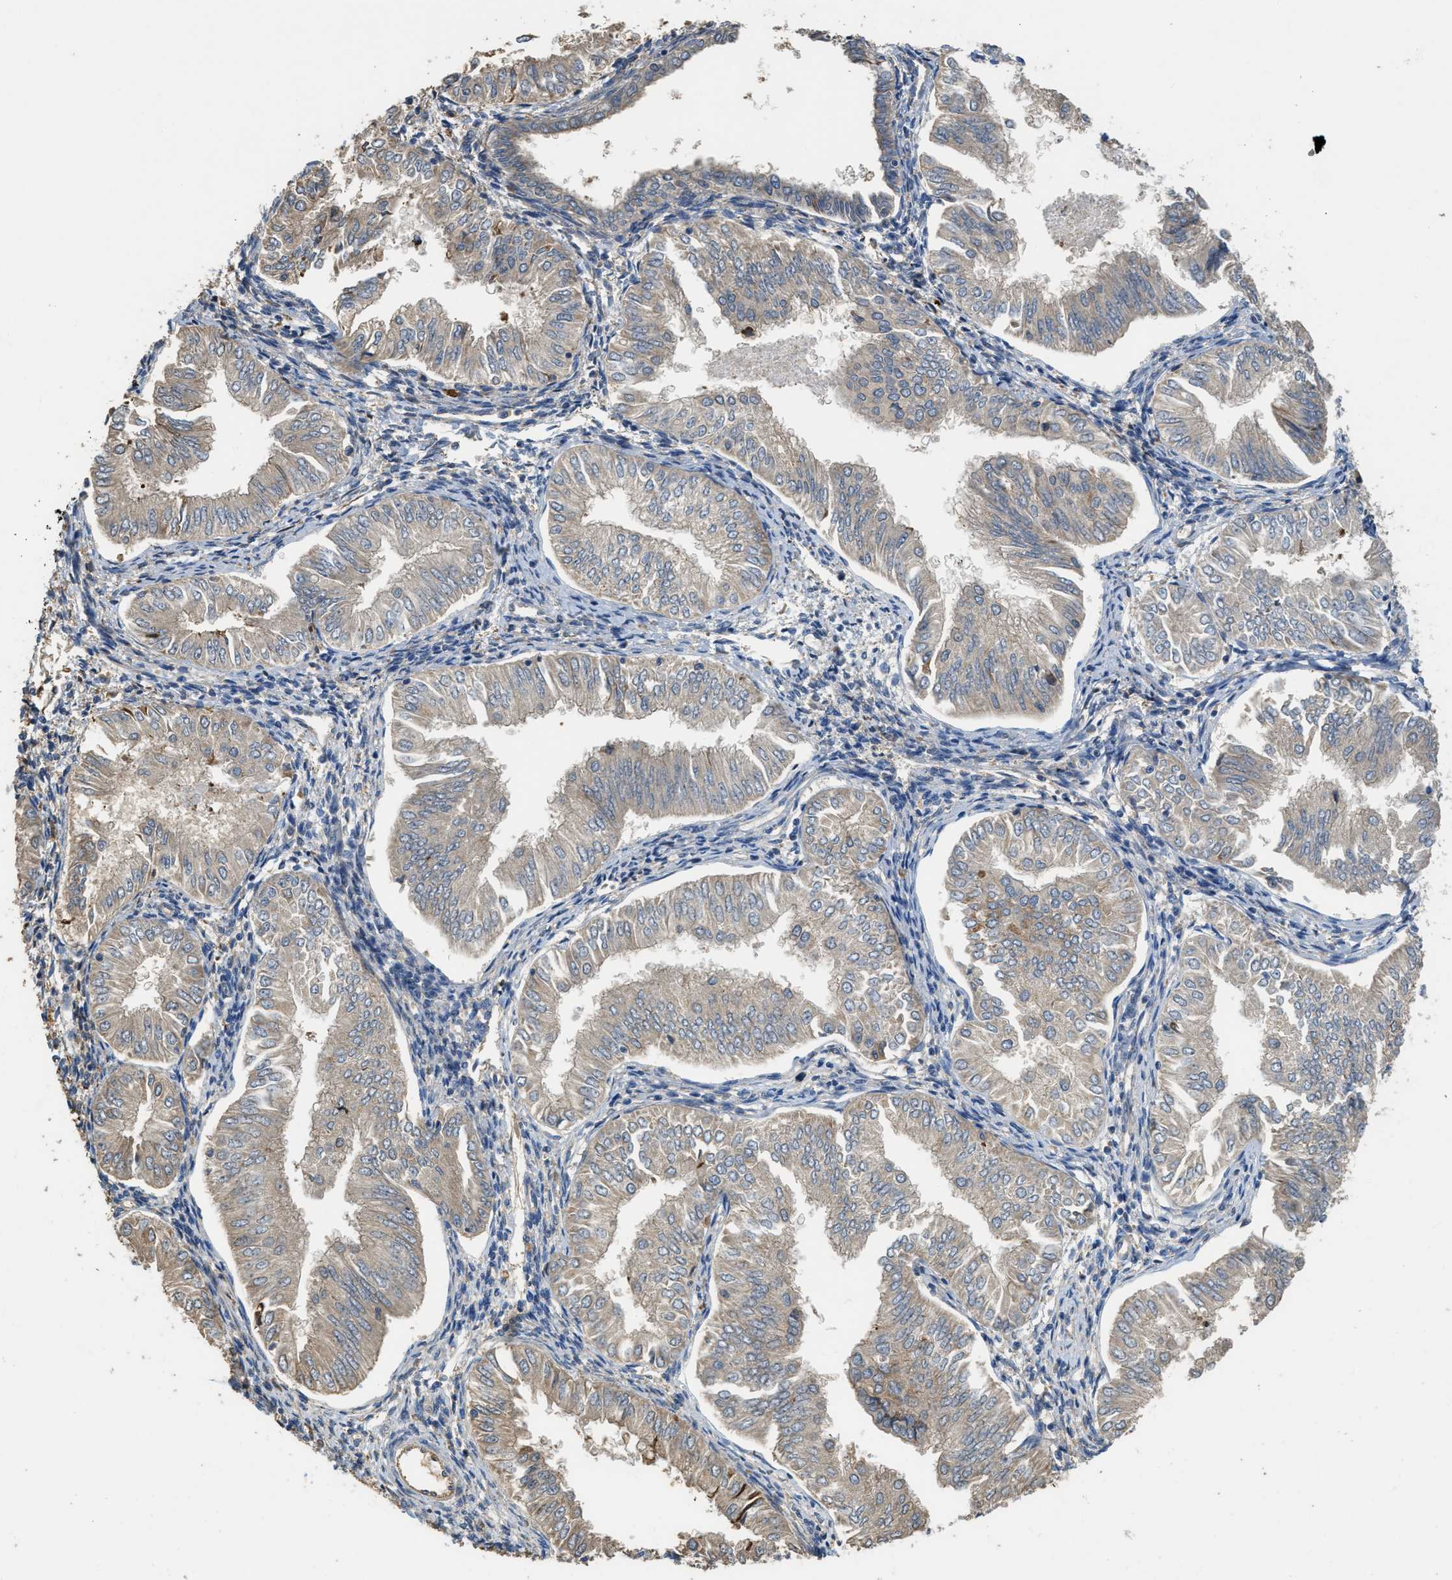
{"staining": {"intensity": "moderate", "quantity": "<25%", "location": "cytoplasmic/membranous"}, "tissue": "endometrial cancer", "cell_type": "Tumor cells", "image_type": "cancer", "snomed": [{"axis": "morphology", "description": "Adenocarcinoma, NOS"}, {"axis": "topography", "description": "Endometrium"}], "caption": "IHC staining of adenocarcinoma (endometrial), which displays low levels of moderate cytoplasmic/membranous staining in approximately <25% of tumor cells indicating moderate cytoplasmic/membranous protein positivity. The staining was performed using DAB (3,3'-diaminobenzidine) (brown) for protein detection and nuclei were counterstained in hematoxylin (blue).", "gene": "RIPK2", "patient": {"sex": "female", "age": 53}}